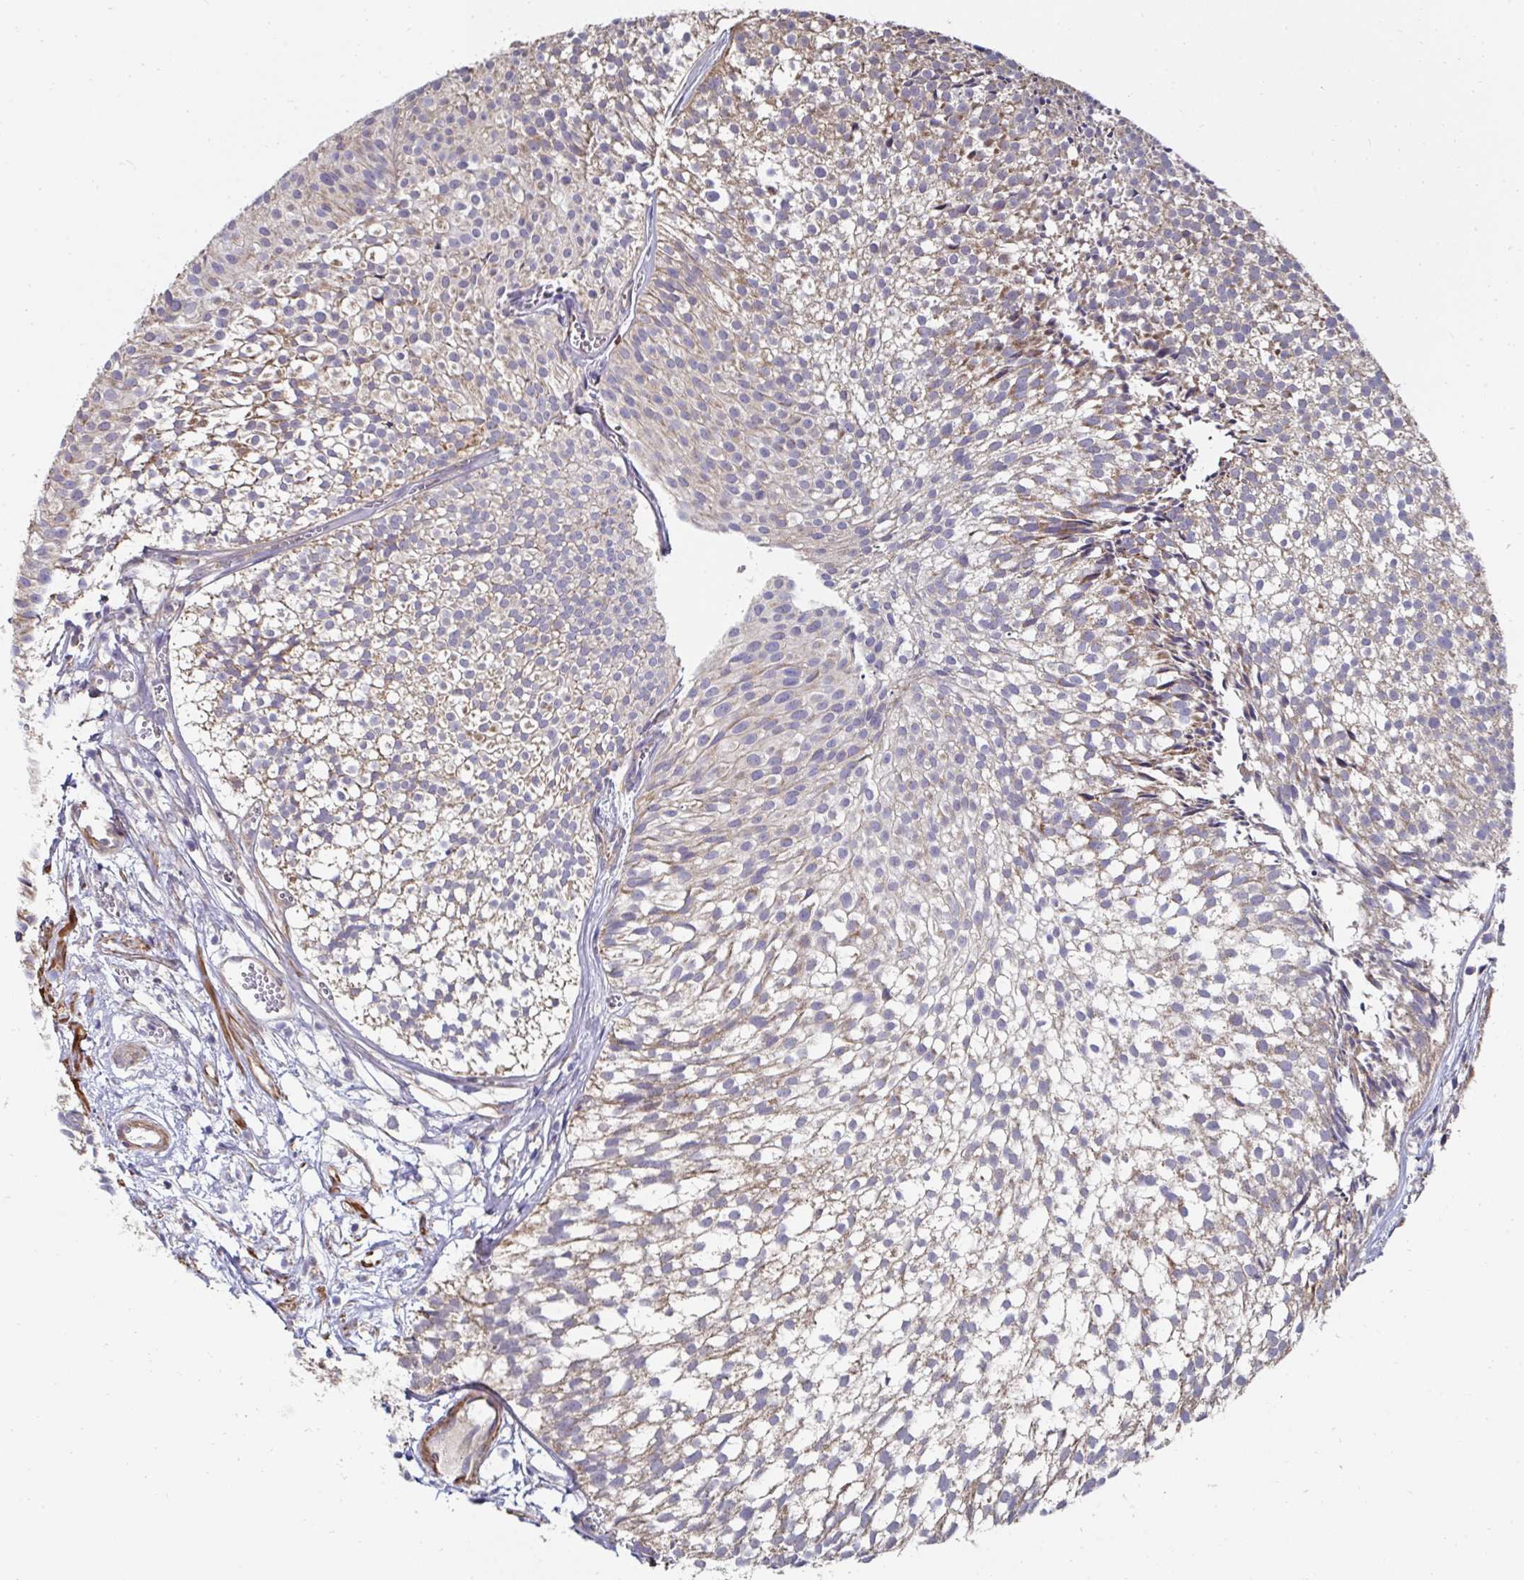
{"staining": {"intensity": "weak", "quantity": "25%-75%", "location": "cytoplasmic/membranous"}, "tissue": "urothelial cancer", "cell_type": "Tumor cells", "image_type": "cancer", "snomed": [{"axis": "morphology", "description": "Urothelial carcinoma, Low grade"}, {"axis": "topography", "description": "Urinary bladder"}], "caption": "Urothelial carcinoma (low-grade) was stained to show a protein in brown. There is low levels of weak cytoplasmic/membranous expression in approximately 25%-75% of tumor cells.", "gene": "DZANK1", "patient": {"sex": "male", "age": 91}}